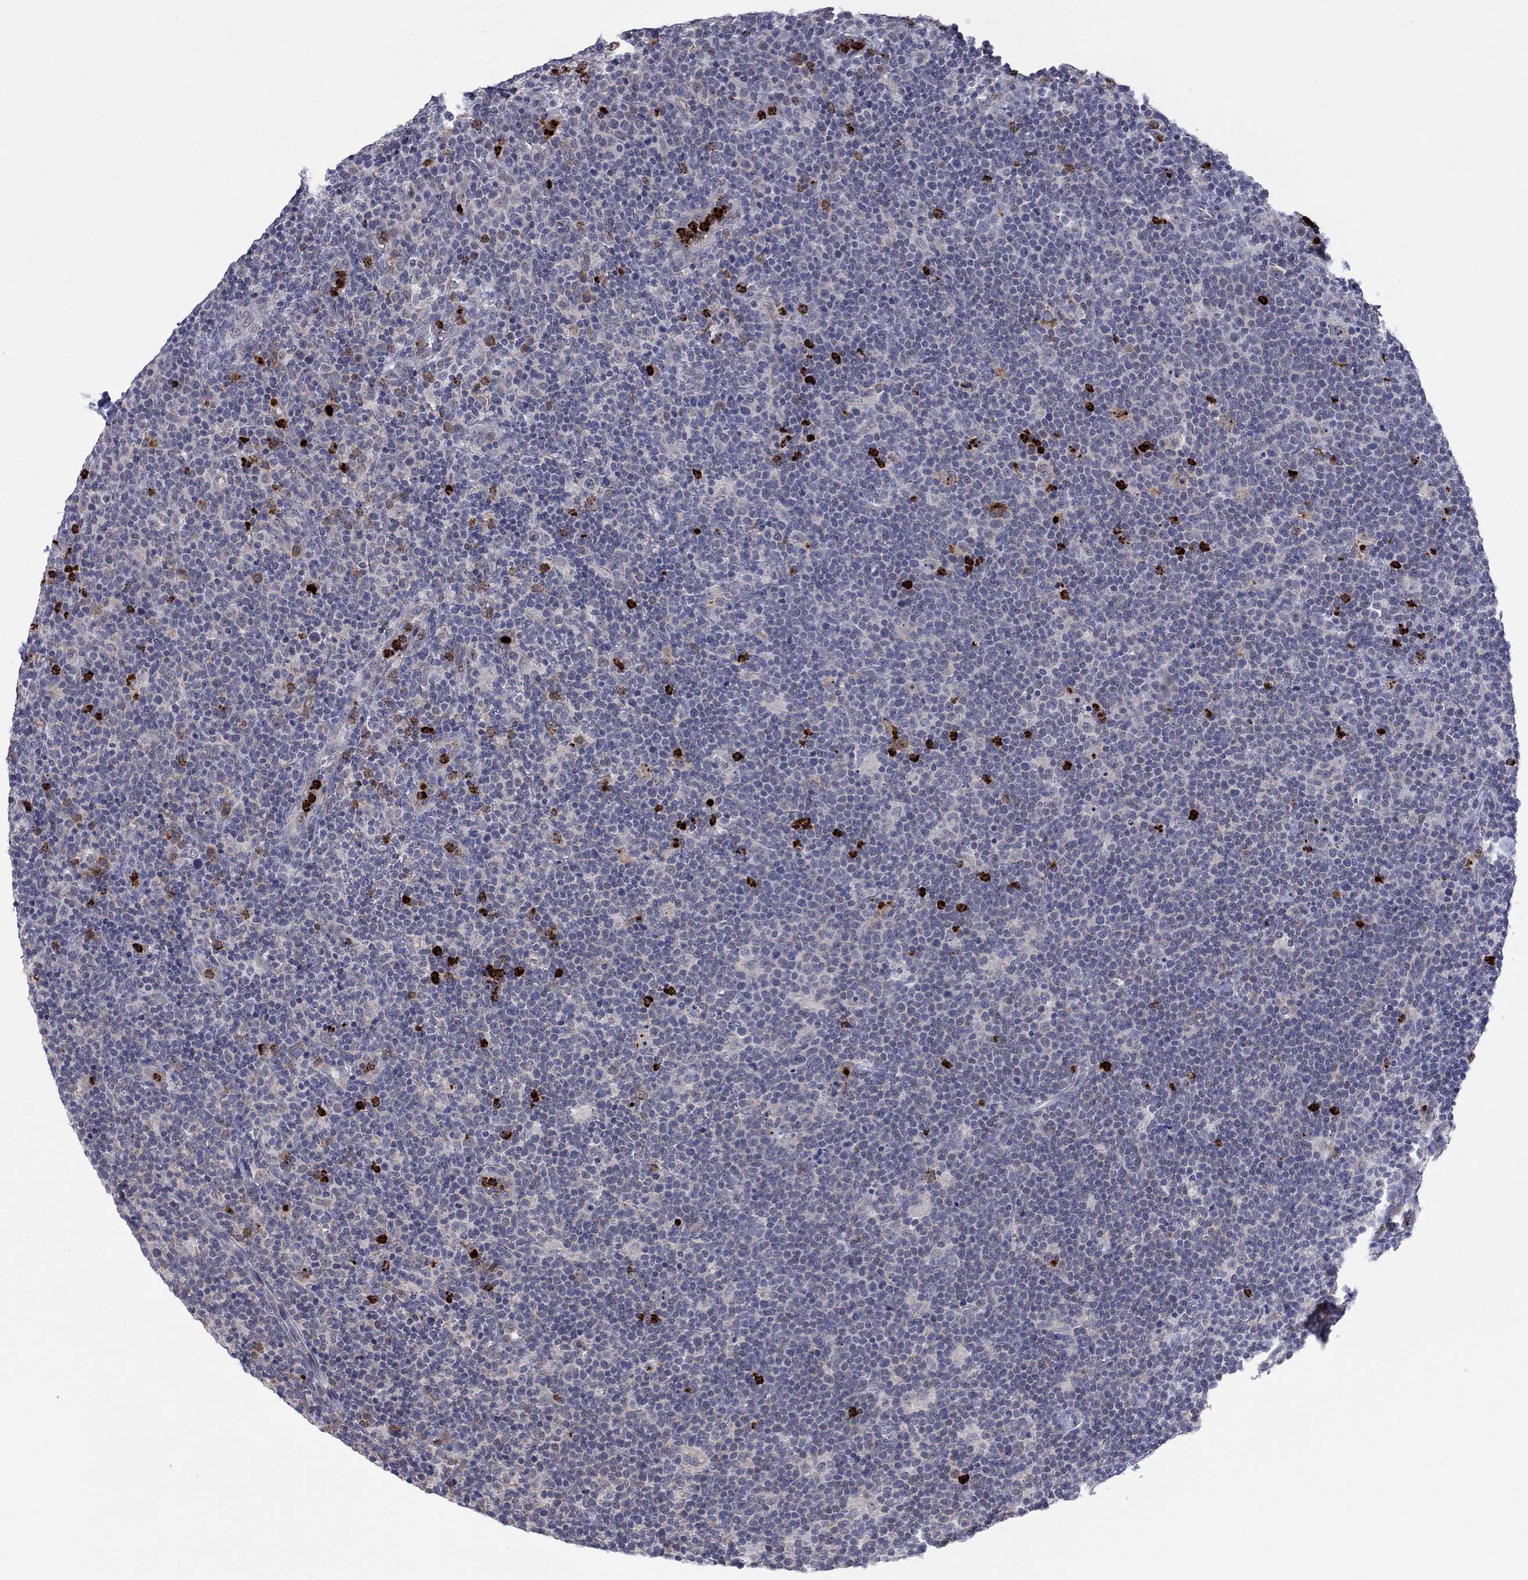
{"staining": {"intensity": "negative", "quantity": "none", "location": "none"}, "tissue": "lymphoma", "cell_type": "Tumor cells", "image_type": "cancer", "snomed": [{"axis": "morphology", "description": "Malignant lymphoma, non-Hodgkin's type, High grade"}, {"axis": "topography", "description": "Lymph node"}], "caption": "This is a micrograph of immunohistochemistry (IHC) staining of lymphoma, which shows no expression in tumor cells.", "gene": "MTRFR", "patient": {"sex": "male", "age": 61}}